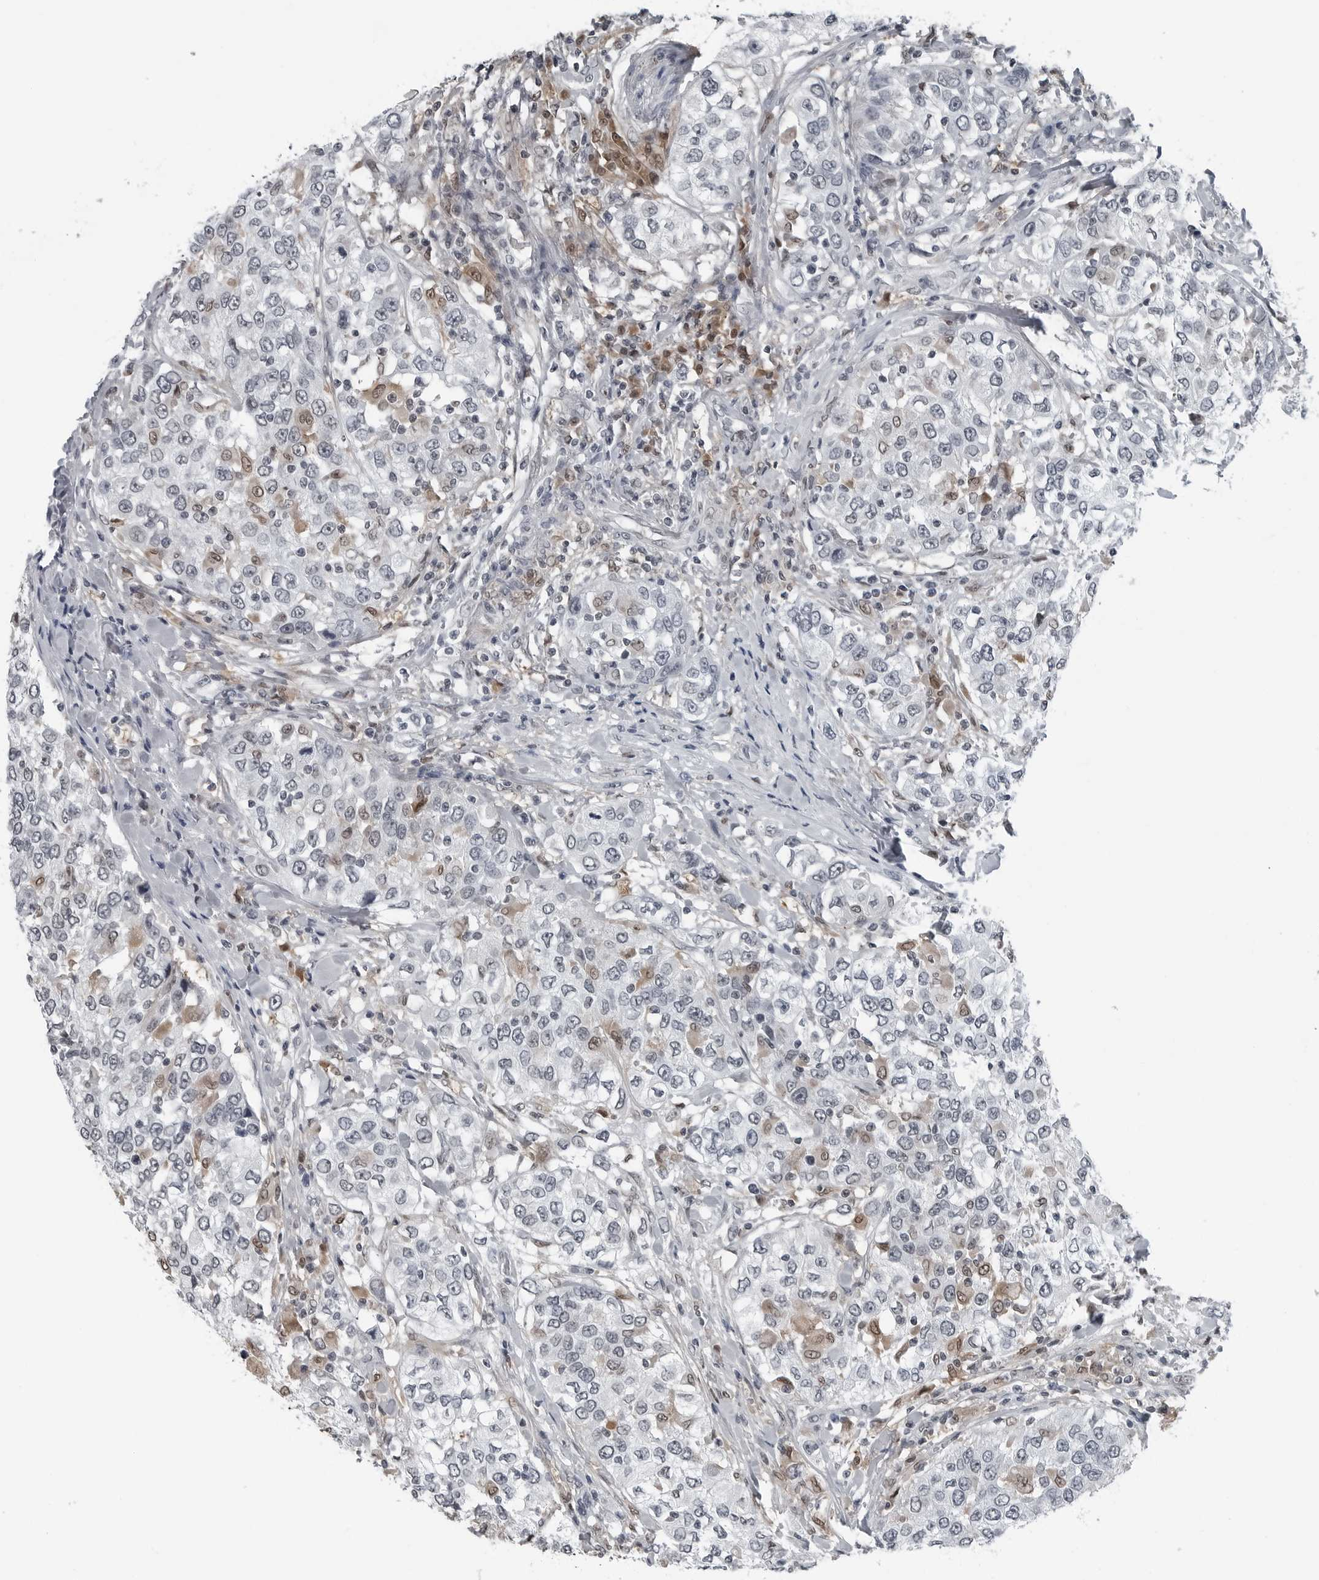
{"staining": {"intensity": "negative", "quantity": "none", "location": "none"}, "tissue": "urothelial cancer", "cell_type": "Tumor cells", "image_type": "cancer", "snomed": [{"axis": "morphology", "description": "Urothelial carcinoma, High grade"}, {"axis": "topography", "description": "Urinary bladder"}], "caption": "Urothelial cancer stained for a protein using IHC shows no expression tumor cells.", "gene": "AKR1A1", "patient": {"sex": "female", "age": 80}}